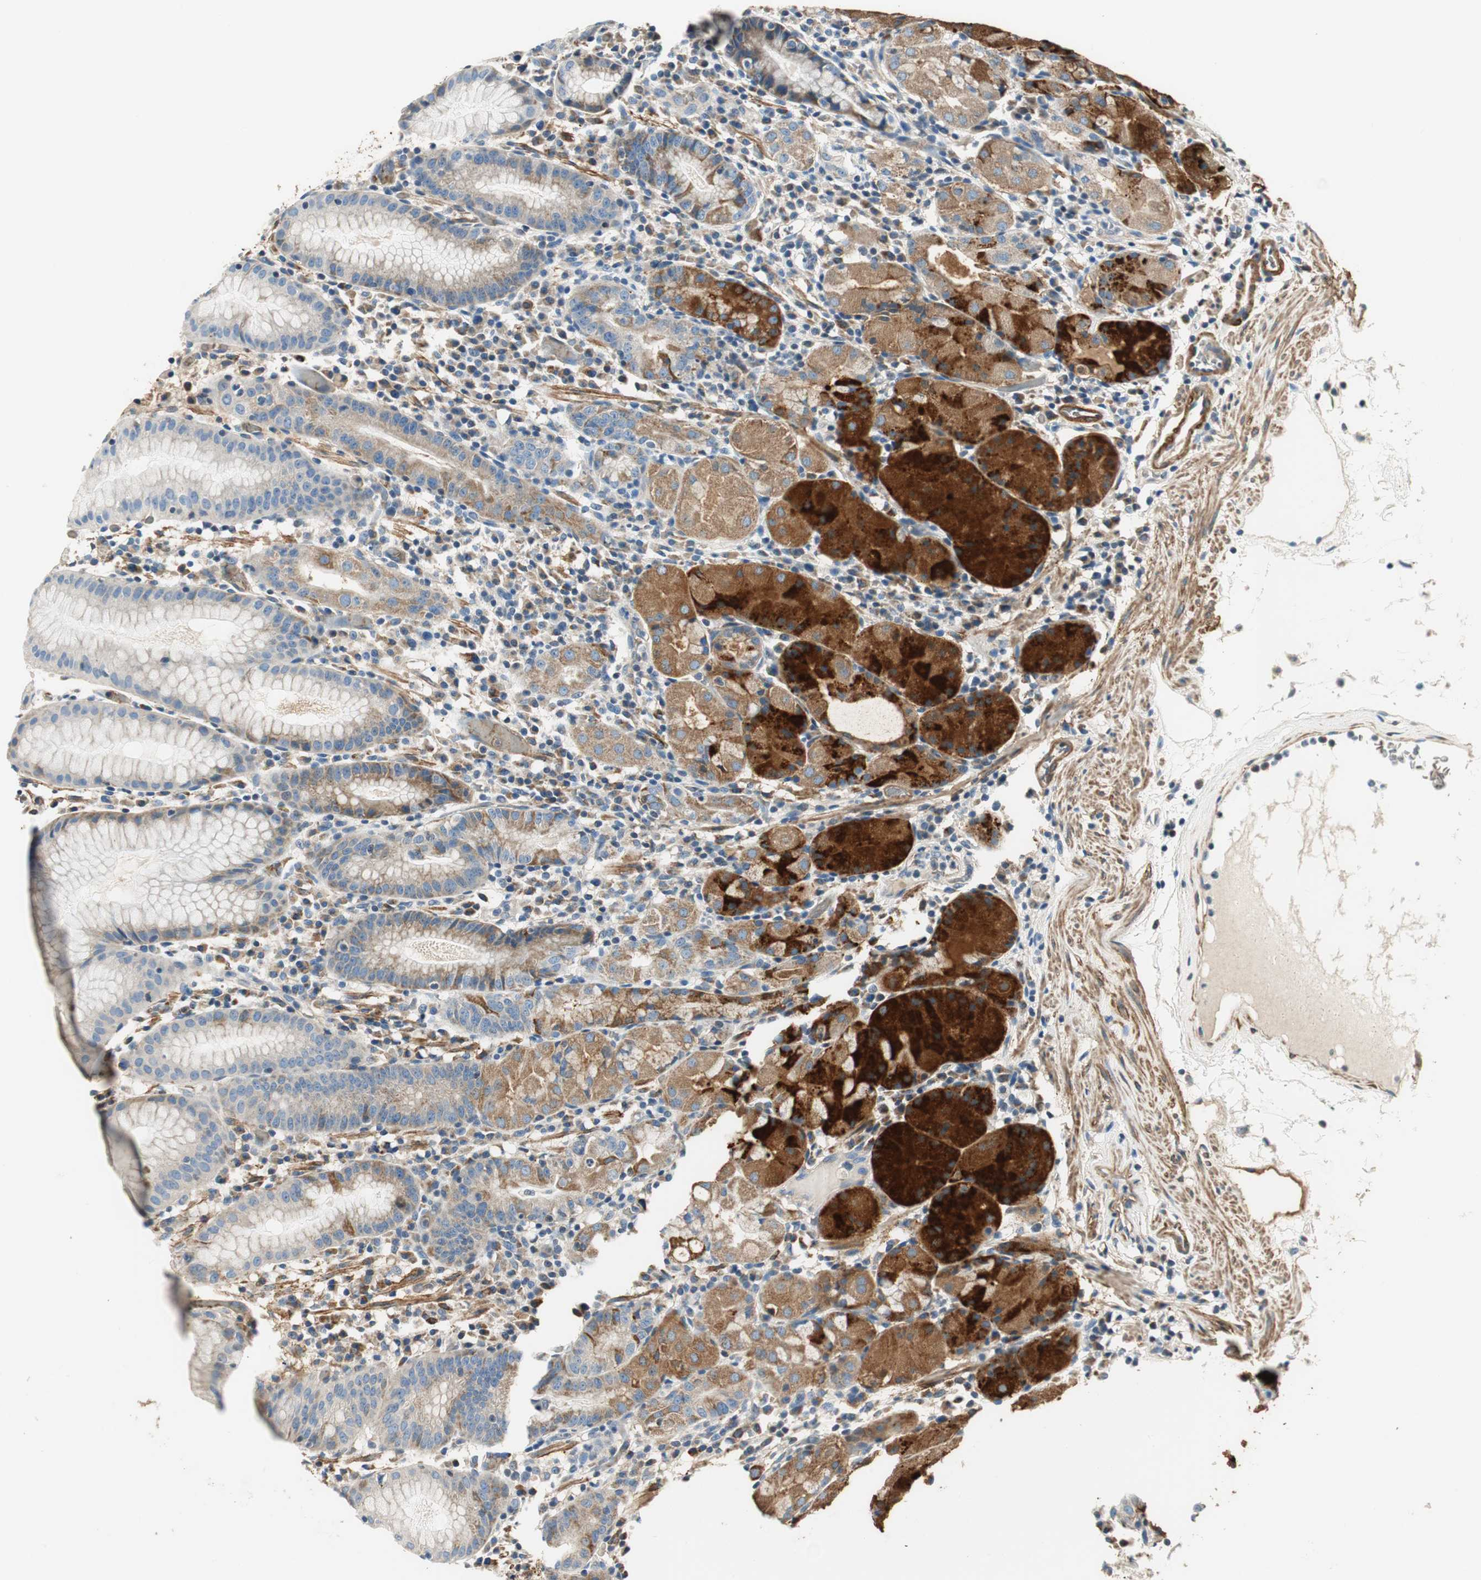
{"staining": {"intensity": "strong", "quantity": "<25%", "location": "cytoplasmic/membranous"}, "tissue": "stomach", "cell_type": "Glandular cells", "image_type": "normal", "snomed": [{"axis": "morphology", "description": "Normal tissue, NOS"}, {"axis": "topography", "description": "Stomach"}, {"axis": "topography", "description": "Stomach, lower"}], "caption": "Protein expression analysis of benign stomach demonstrates strong cytoplasmic/membranous staining in about <25% of glandular cells. (DAB (3,3'-diaminobenzidine) IHC with brightfield microscopy, high magnification).", "gene": "RORB", "patient": {"sex": "female", "age": 75}}